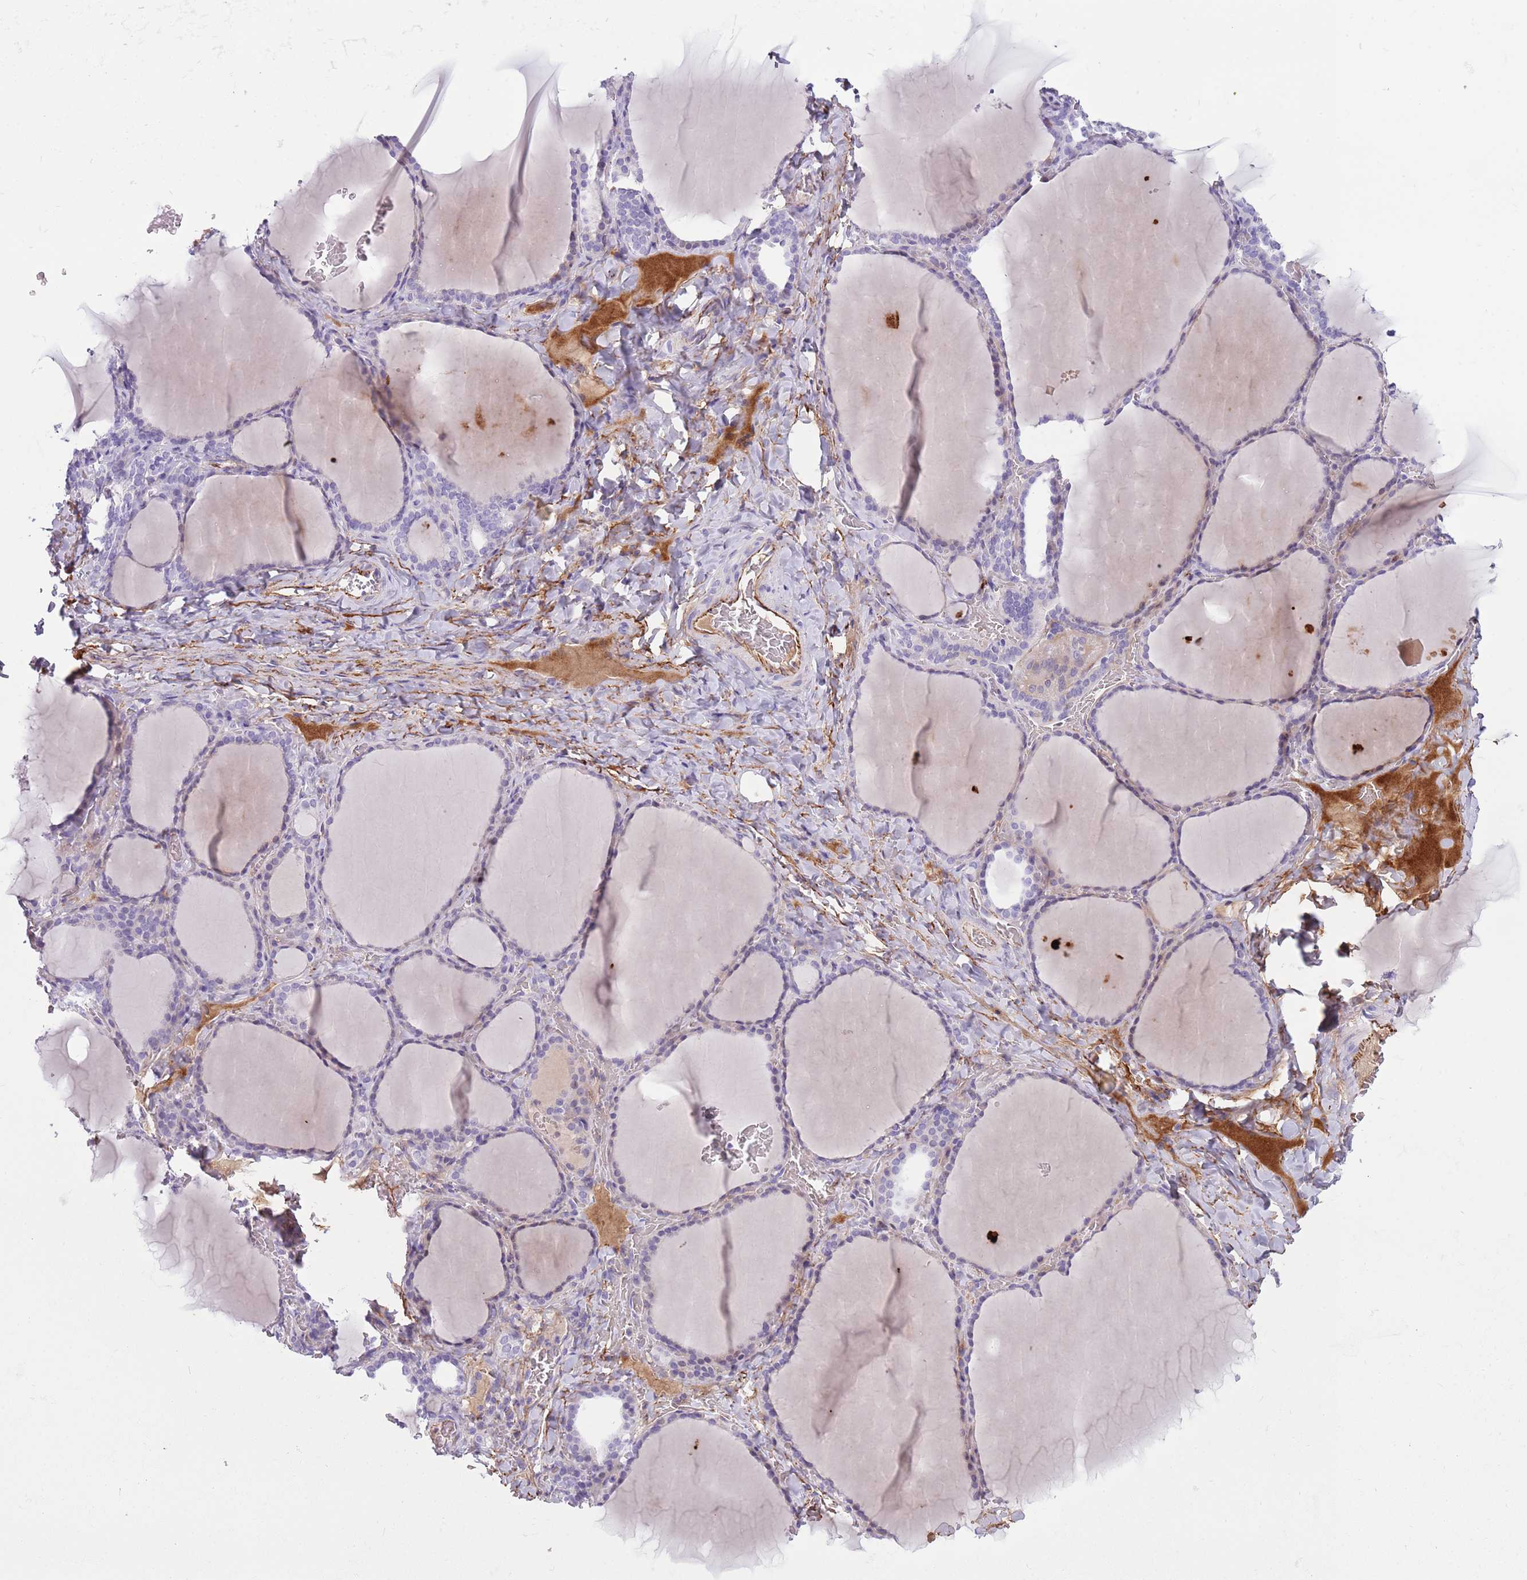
{"staining": {"intensity": "negative", "quantity": "none", "location": "none"}, "tissue": "thyroid gland", "cell_type": "Glandular cells", "image_type": "normal", "snomed": [{"axis": "morphology", "description": "Normal tissue, NOS"}, {"axis": "topography", "description": "Thyroid gland"}], "caption": "Glandular cells show no significant protein expression in normal thyroid gland.", "gene": "LEPROTL1", "patient": {"sex": "female", "age": 39}}